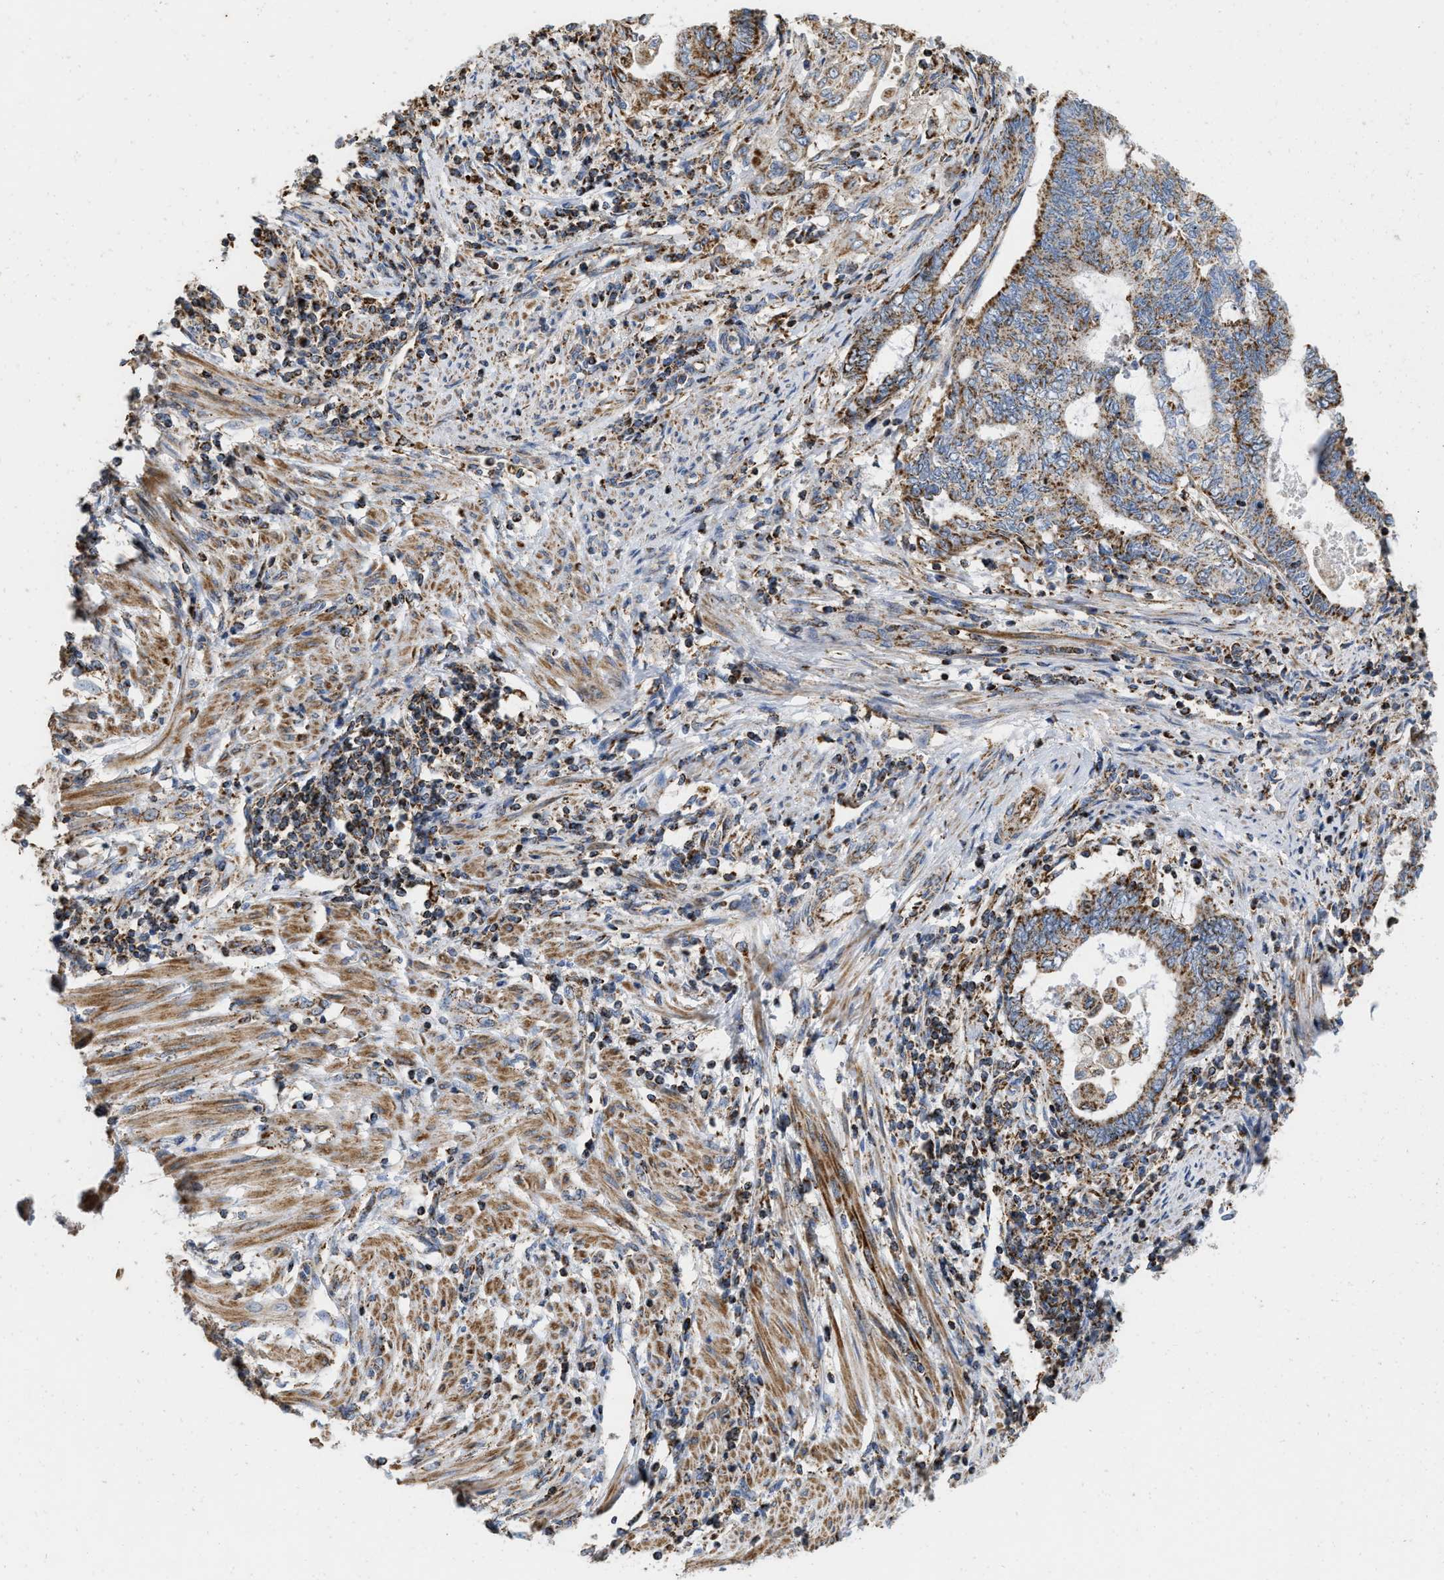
{"staining": {"intensity": "strong", "quantity": ">75%", "location": "cytoplasmic/membranous"}, "tissue": "endometrial cancer", "cell_type": "Tumor cells", "image_type": "cancer", "snomed": [{"axis": "morphology", "description": "Adenocarcinoma, NOS"}, {"axis": "topography", "description": "Uterus"}, {"axis": "topography", "description": "Endometrium"}], "caption": "Immunohistochemical staining of human endometrial adenocarcinoma shows strong cytoplasmic/membranous protein staining in about >75% of tumor cells. Using DAB (3,3'-diaminobenzidine) (brown) and hematoxylin (blue) stains, captured at high magnification using brightfield microscopy.", "gene": "GRB10", "patient": {"sex": "female", "age": 70}}